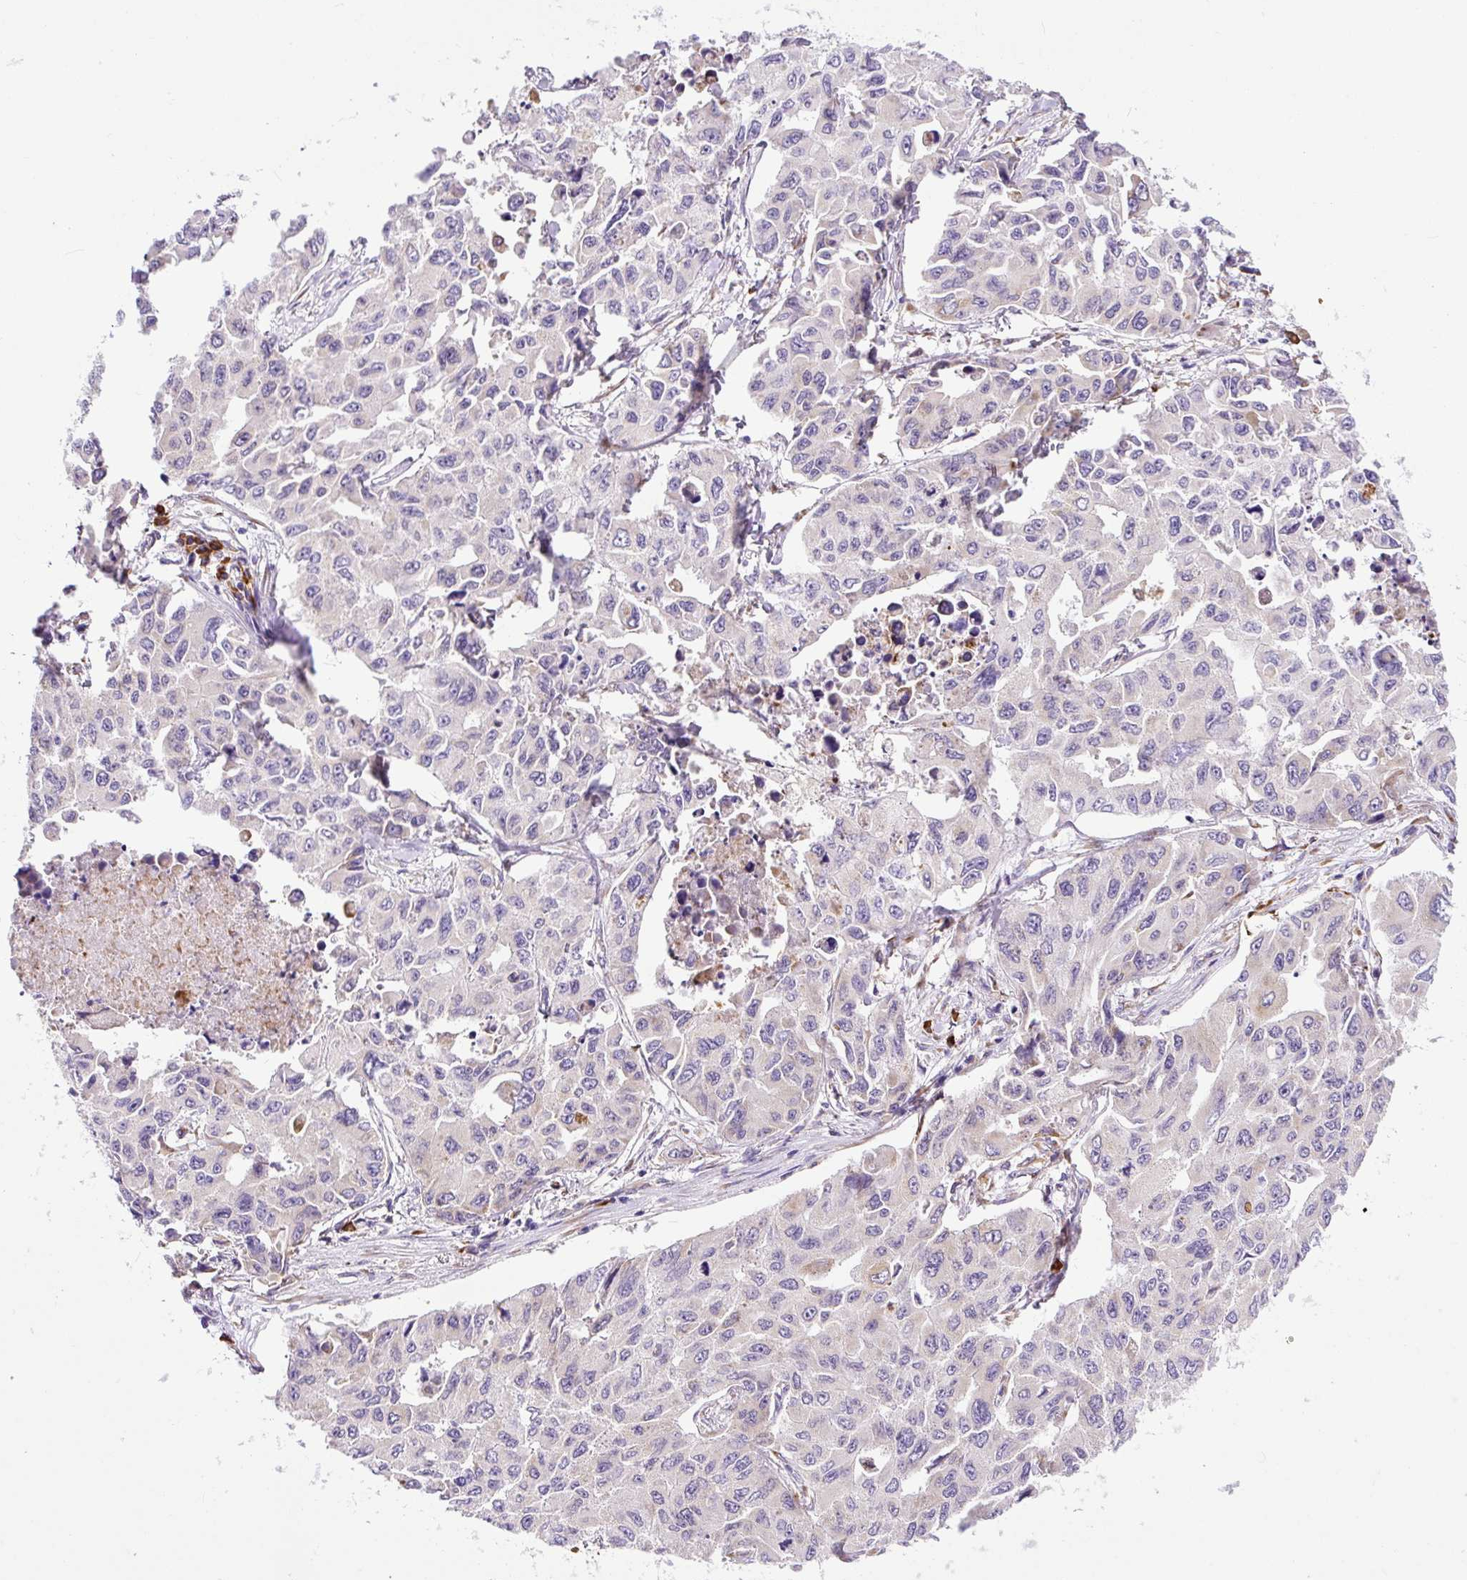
{"staining": {"intensity": "weak", "quantity": "<25%", "location": "cytoplasmic/membranous"}, "tissue": "lung cancer", "cell_type": "Tumor cells", "image_type": "cancer", "snomed": [{"axis": "morphology", "description": "Adenocarcinoma, NOS"}, {"axis": "topography", "description": "Lung"}], "caption": "Tumor cells are negative for protein expression in human adenocarcinoma (lung).", "gene": "DDOST", "patient": {"sex": "male", "age": 64}}